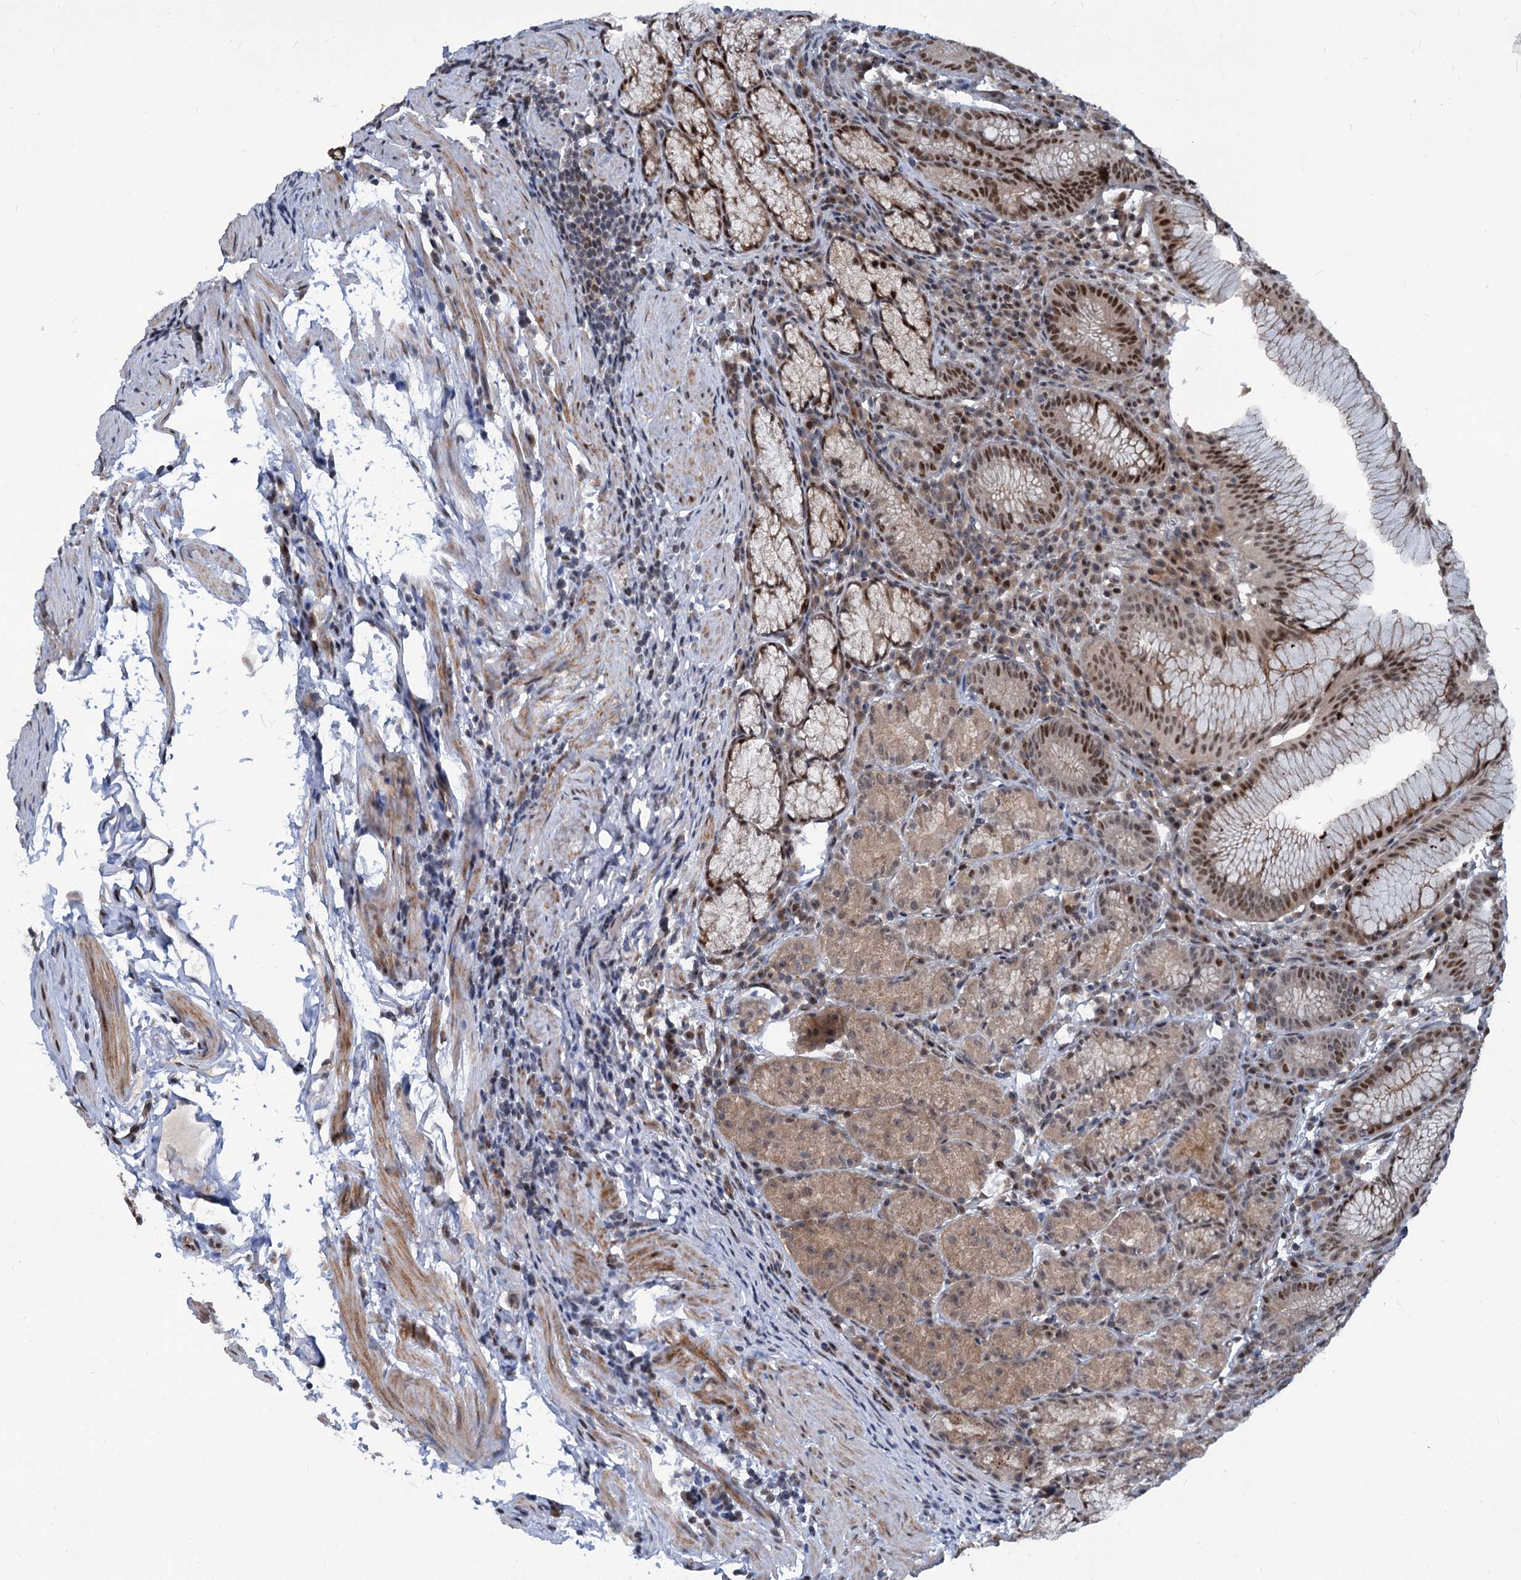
{"staining": {"intensity": "moderate", "quantity": "25%-75%", "location": "cytoplasmic/membranous,nuclear"}, "tissue": "stomach", "cell_type": "Glandular cells", "image_type": "normal", "snomed": [{"axis": "morphology", "description": "Normal tissue, NOS"}, {"axis": "topography", "description": "Stomach"}], "caption": "Protein expression by immunohistochemistry demonstrates moderate cytoplasmic/membranous,nuclear expression in approximately 25%-75% of glandular cells in unremarkable stomach. The staining was performed using DAB to visualize the protein expression in brown, while the nuclei were stained in blue with hematoxylin (Magnification: 20x).", "gene": "PHF8", "patient": {"sex": "male", "age": 55}}